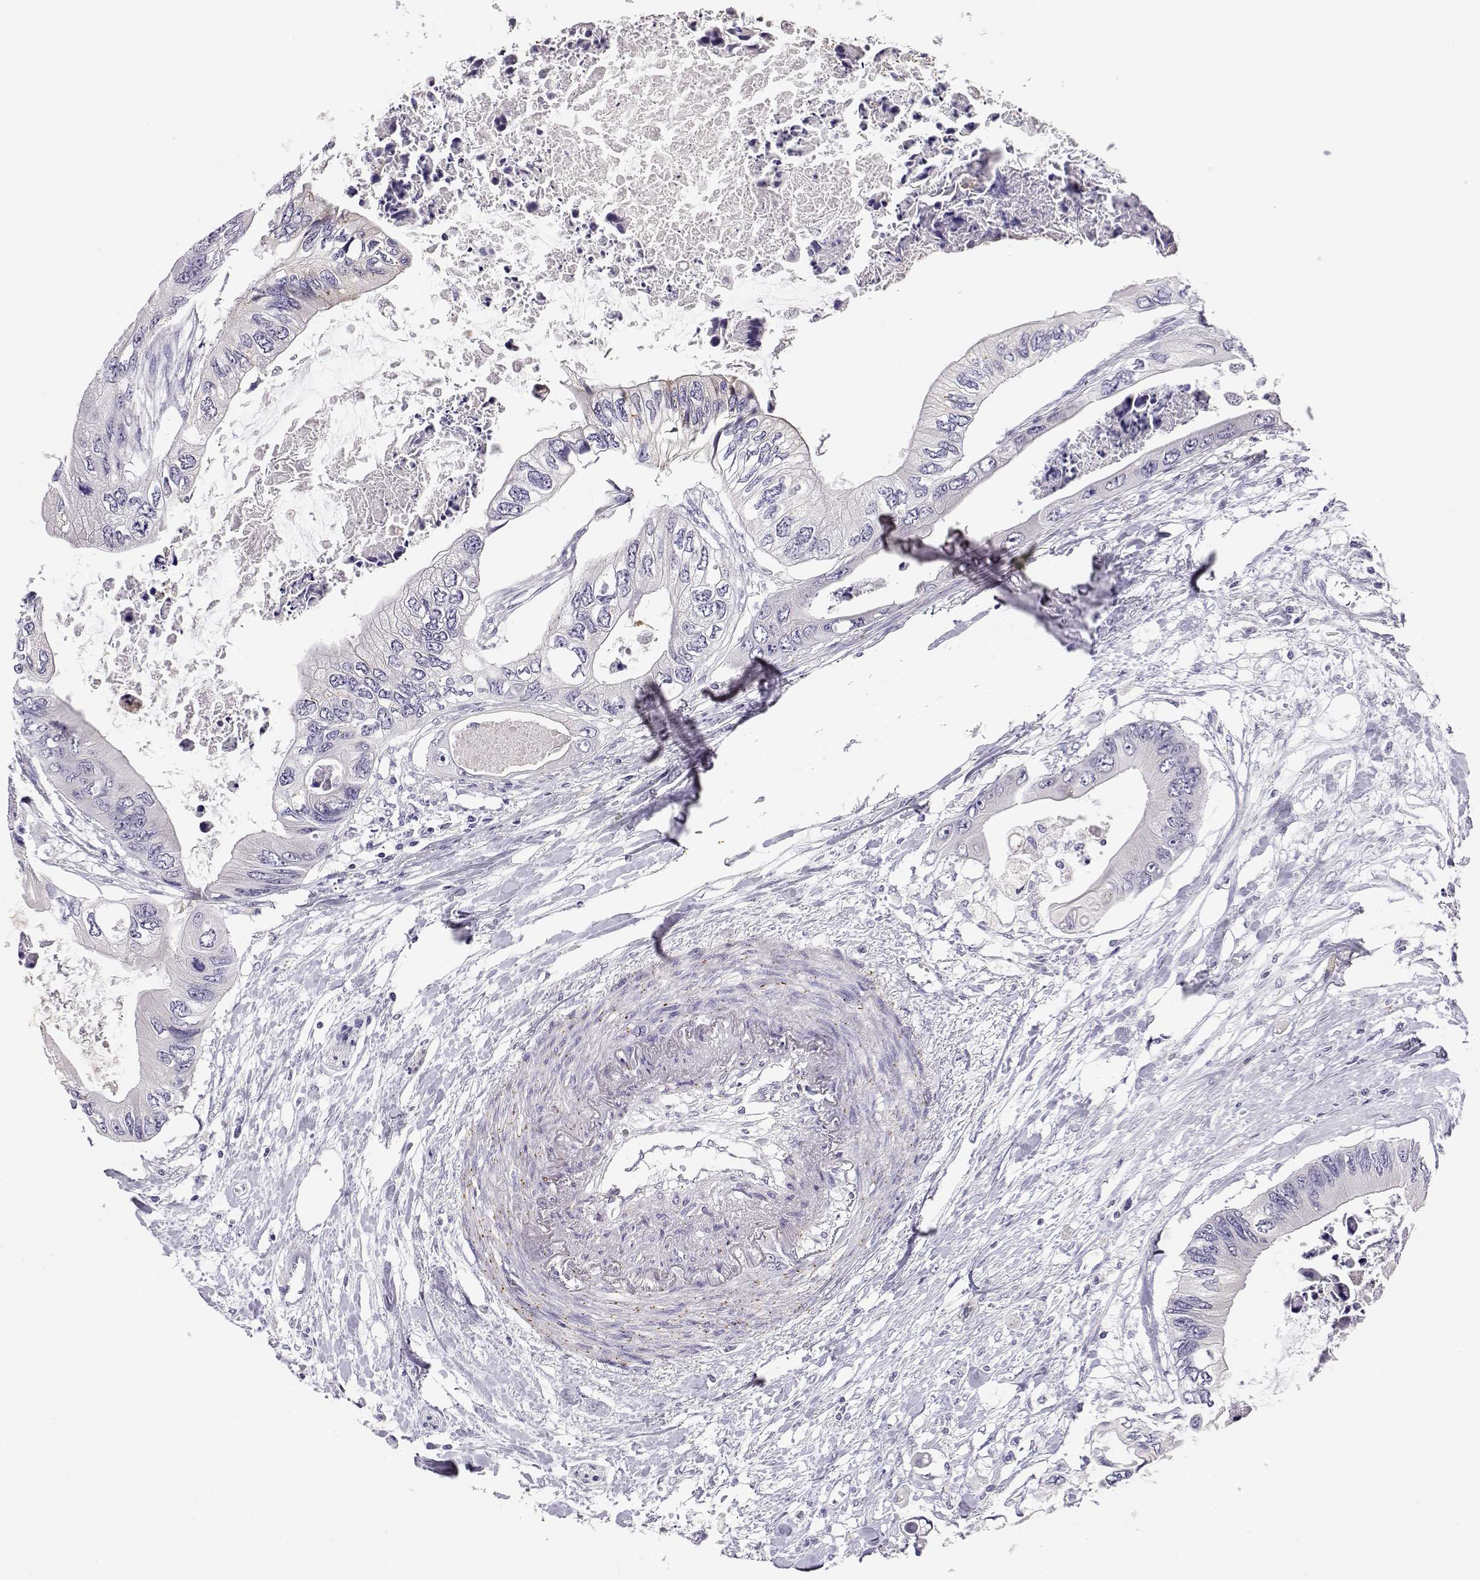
{"staining": {"intensity": "negative", "quantity": "none", "location": "none"}, "tissue": "colorectal cancer", "cell_type": "Tumor cells", "image_type": "cancer", "snomed": [{"axis": "morphology", "description": "Adenocarcinoma, NOS"}, {"axis": "topography", "description": "Rectum"}], "caption": "Immunohistochemistry image of colorectal cancer stained for a protein (brown), which displays no expression in tumor cells.", "gene": "ENDOU", "patient": {"sex": "male", "age": 63}}